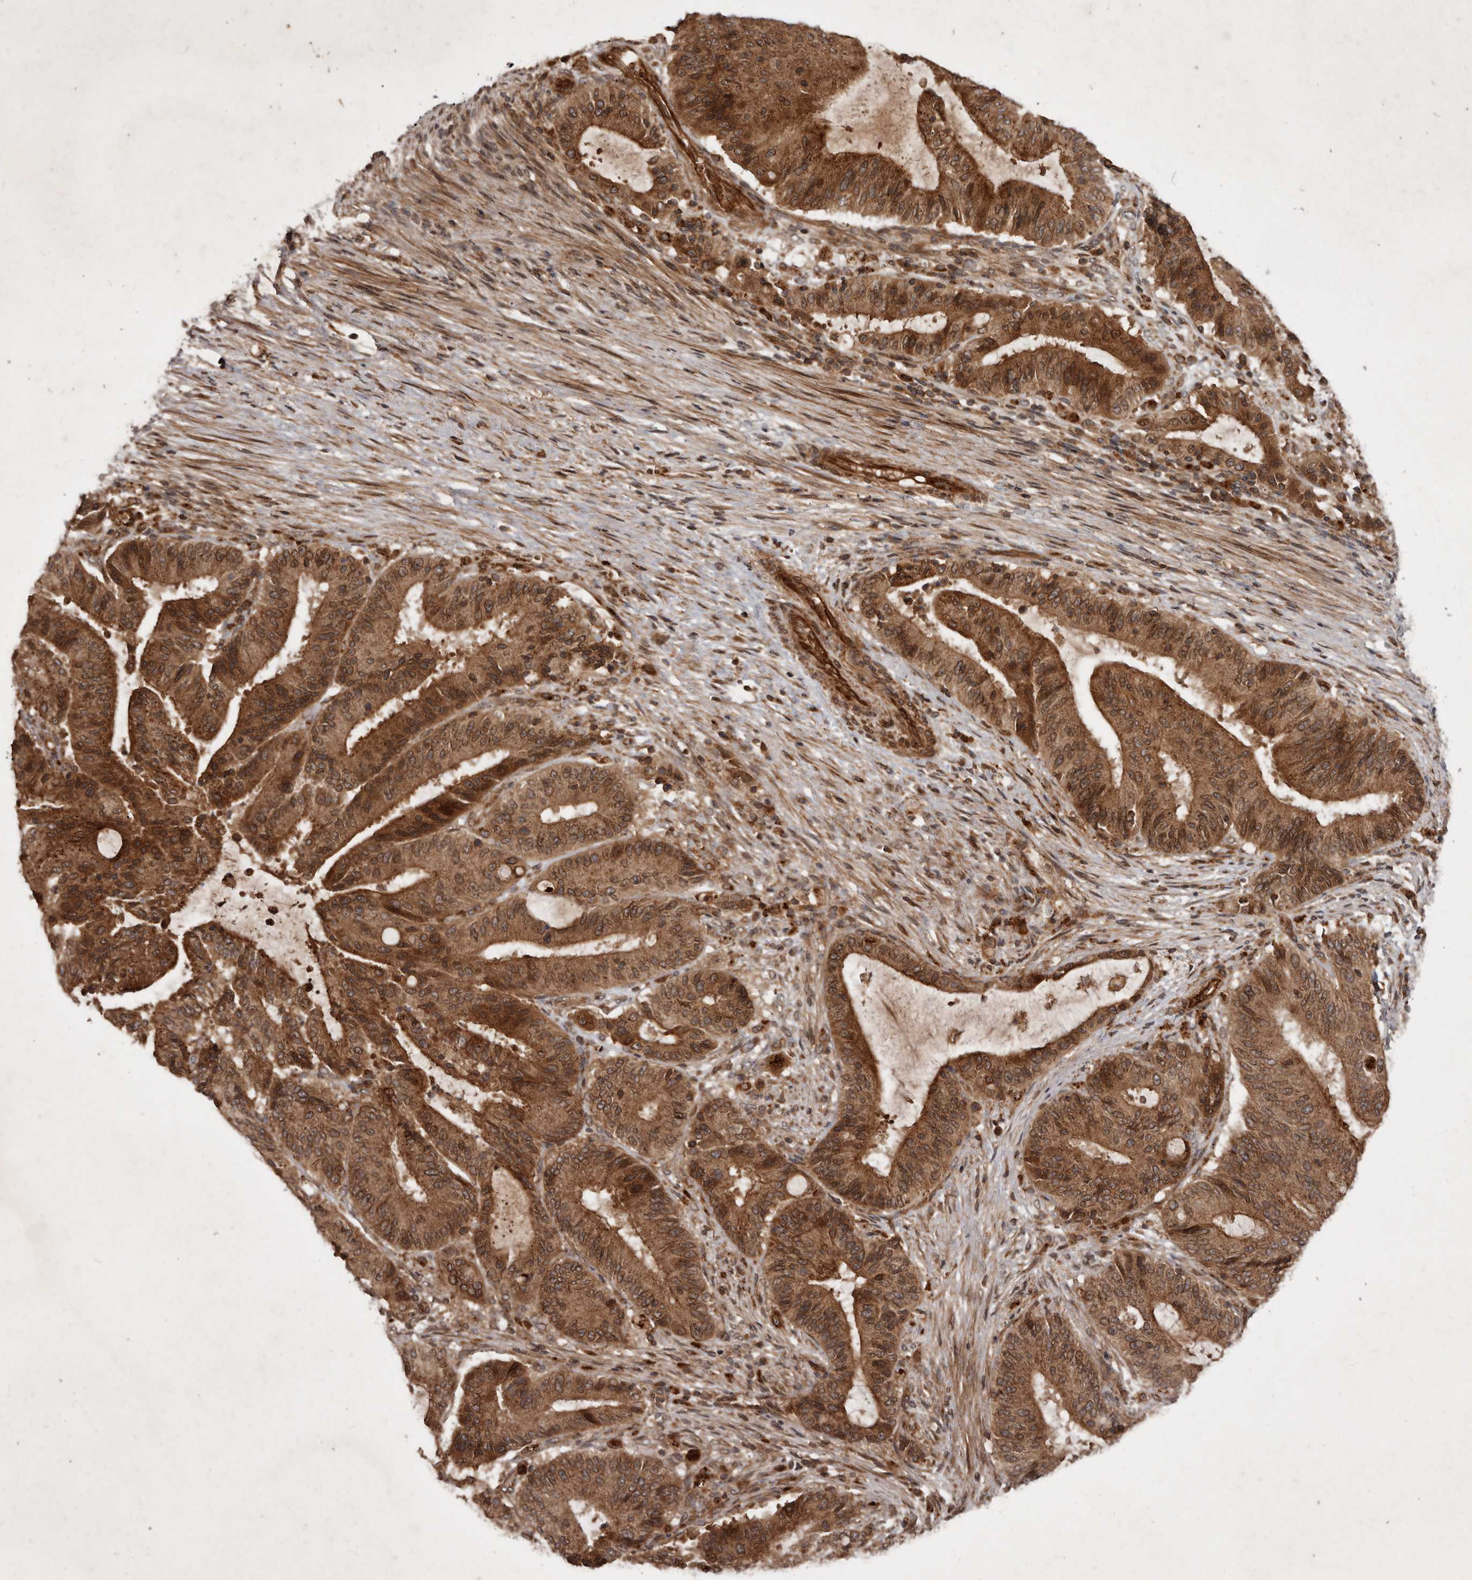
{"staining": {"intensity": "strong", "quantity": "25%-75%", "location": "cytoplasmic/membranous"}, "tissue": "liver cancer", "cell_type": "Tumor cells", "image_type": "cancer", "snomed": [{"axis": "morphology", "description": "Normal tissue, NOS"}, {"axis": "morphology", "description": "Cholangiocarcinoma"}, {"axis": "topography", "description": "Liver"}, {"axis": "topography", "description": "Peripheral nerve tissue"}], "caption": "Liver cancer (cholangiocarcinoma) was stained to show a protein in brown. There is high levels of strong cytoplasmic/membranous positivity in about 25%-75% of tumor cells.", "gene": "STK36", "patient": {"sex": "female", "age": 73}}